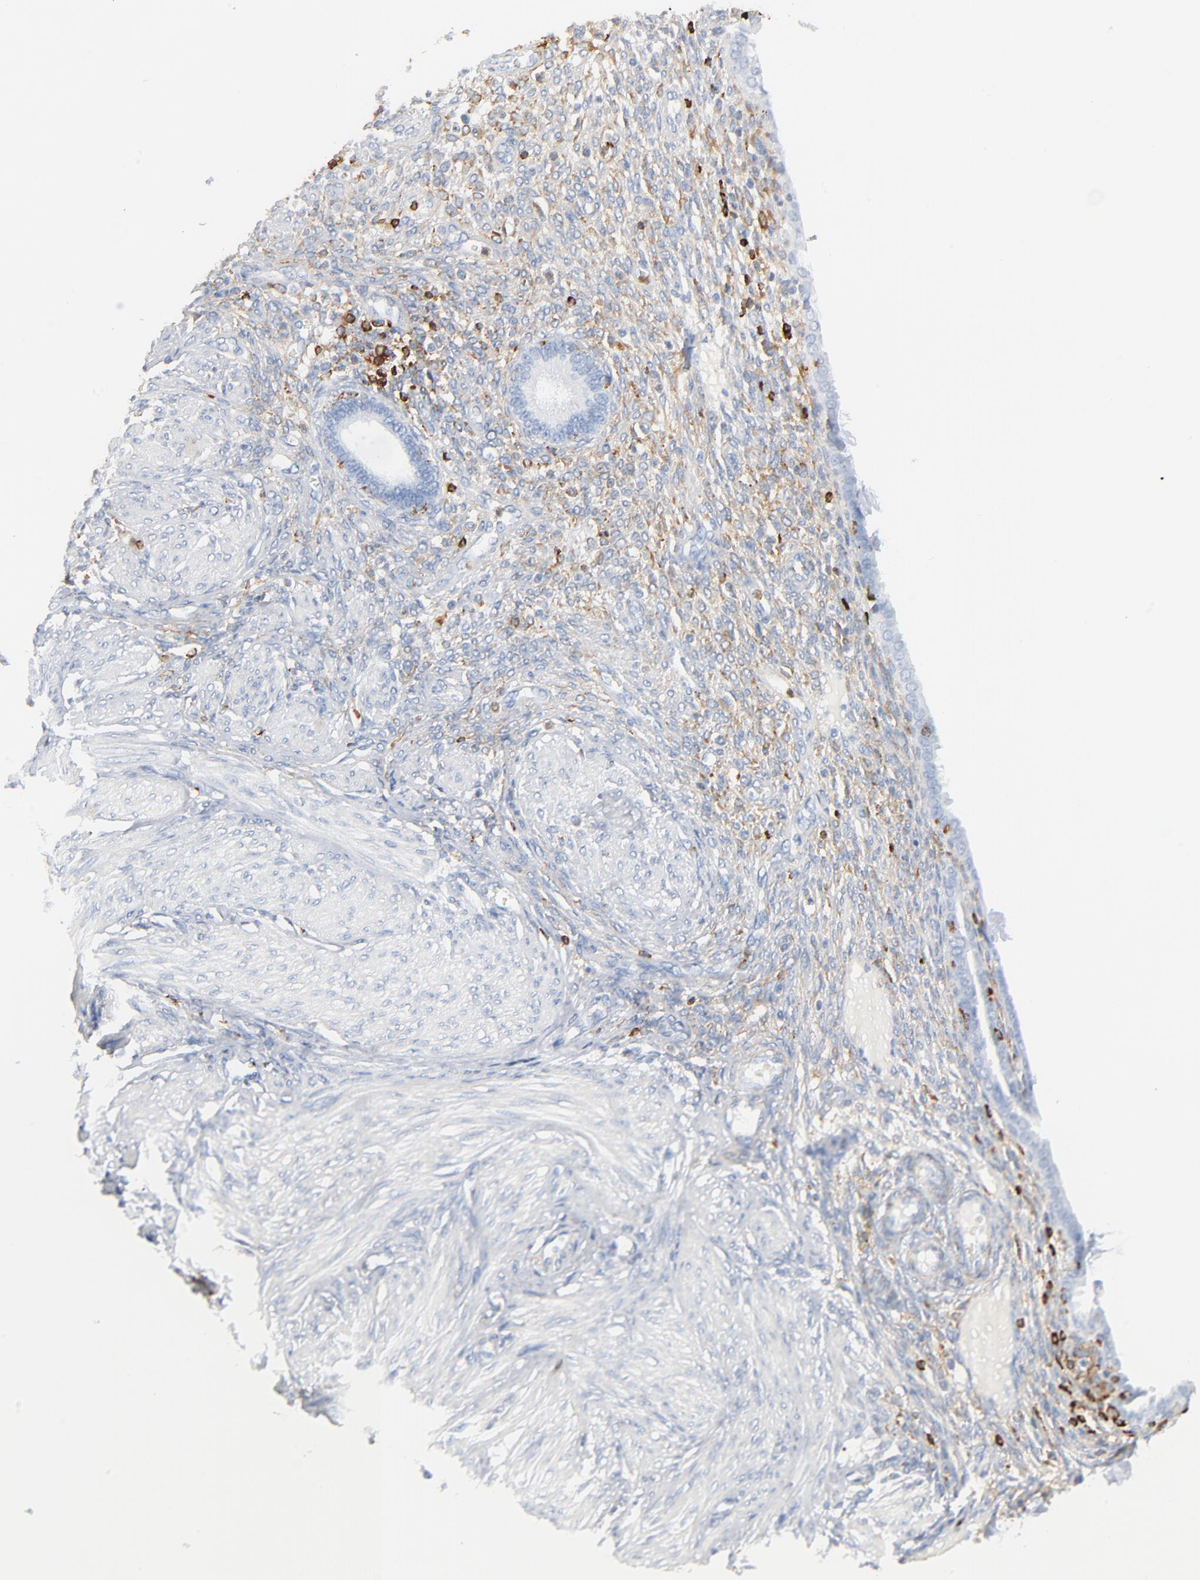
{"staining": {"intensity": "strong", "quantity": "<25%", "location": "cytoplasmic/membranous"}, "tissue": "endometrium", "cell_type": "Cells in endometrial stroma", "image_type": "normal", "snomed": [{"axis": "morphology", "description": "Normal tissue, NOS"}, {"axis": "topography", "description": "Endometrium"}], "caption": "Immunohistochemistry staining of benign endometrium, which displays medium levels of strong cytoplasmic/membranous staining in approximately <25% of cells in endometrial stroma indicating strong cytoplasmic/membranous protein positivity. The staining was performed using DAB (3,3'-diaminobenzidine) (brown) for protein detection and nuclei were counterstained in hematoxylin (blue).", "gene": "SH3KBP1", "patient": {"sex": "female", "age": 72}}